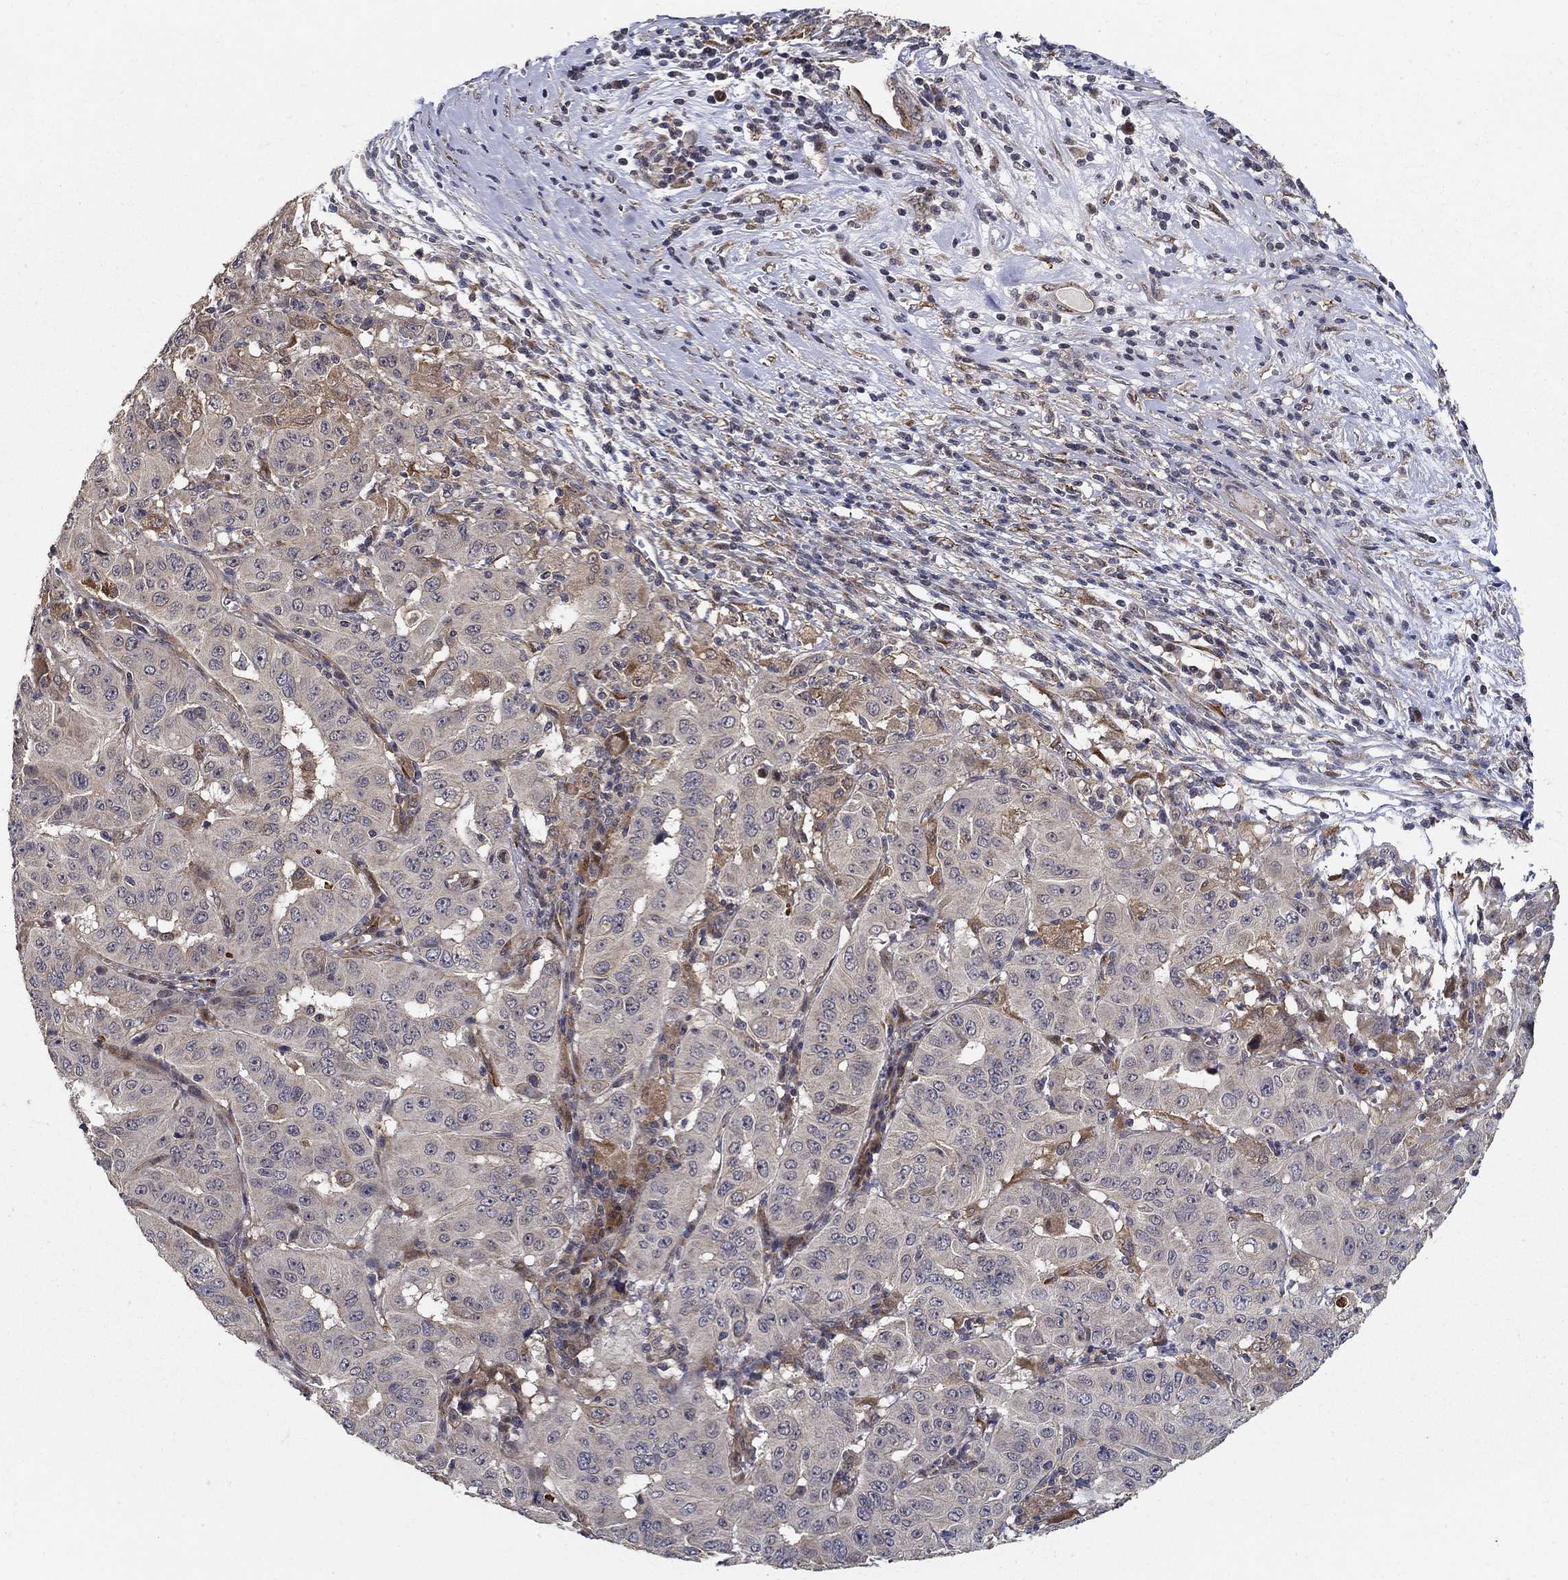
{"staining": {"intensity": "negative", "quantity": "none", "location": "none"}, "tissue": "pancreatic cancer", "cell_type": "Tumor cells", "image_type": "cancer", "snomed": [{"axis": "morphology", "description": "Adenocarcinoma, NOS"}, {"axis": "topography", "description": "Pancreas"}], "caption": "Adenocarcinoma (pancreatic) was stained to show a protein in brown. There is no significant expression in tumor cells.", "gene": "ZNF594", "patient": {"sex": "male", "age": 63}}